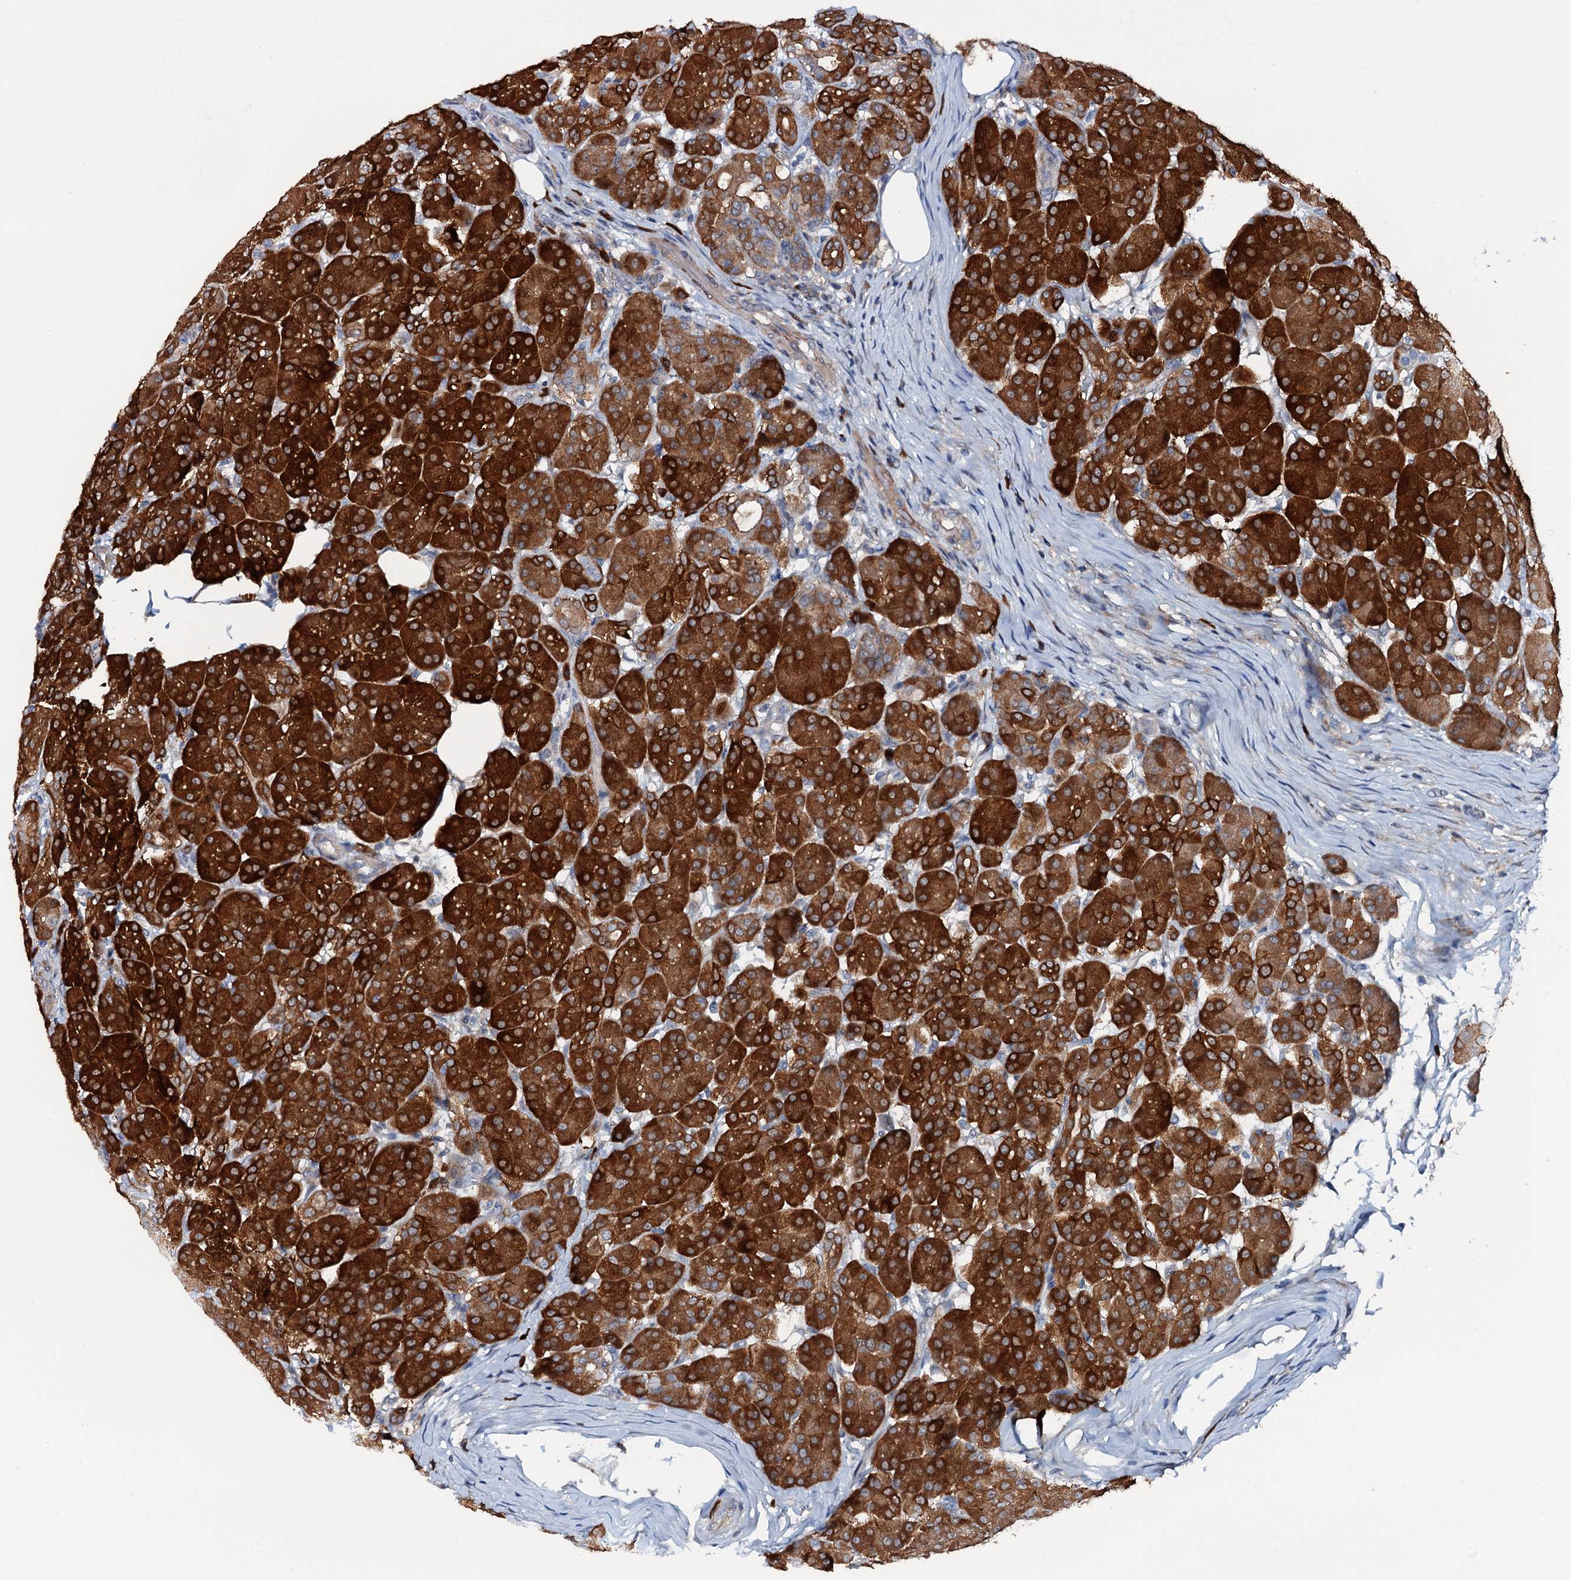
{"staining": {"intensity": "strong", "quantity": ">75%", "location": "cytoplasmic/membranous"}, "tissue": "pancreas", "cell_type": "Exocrine glandular cells", "image_type": "normal", "snomed": [{"axis": "morphology", "description": "Normal tissue, NOS"}, {"axis": "topography", "description": "Pancreas"}], "caption": "Pancreas was stained to show a protein in brown. There is high levels of strong cytoplasmic/membranous expression in approximately >75% of exocrine glandular cells. (IHC, brightfield microscopy, high magnification).", "gene": "GFOD2", "patient": {"sex": "male", "age": 63}}